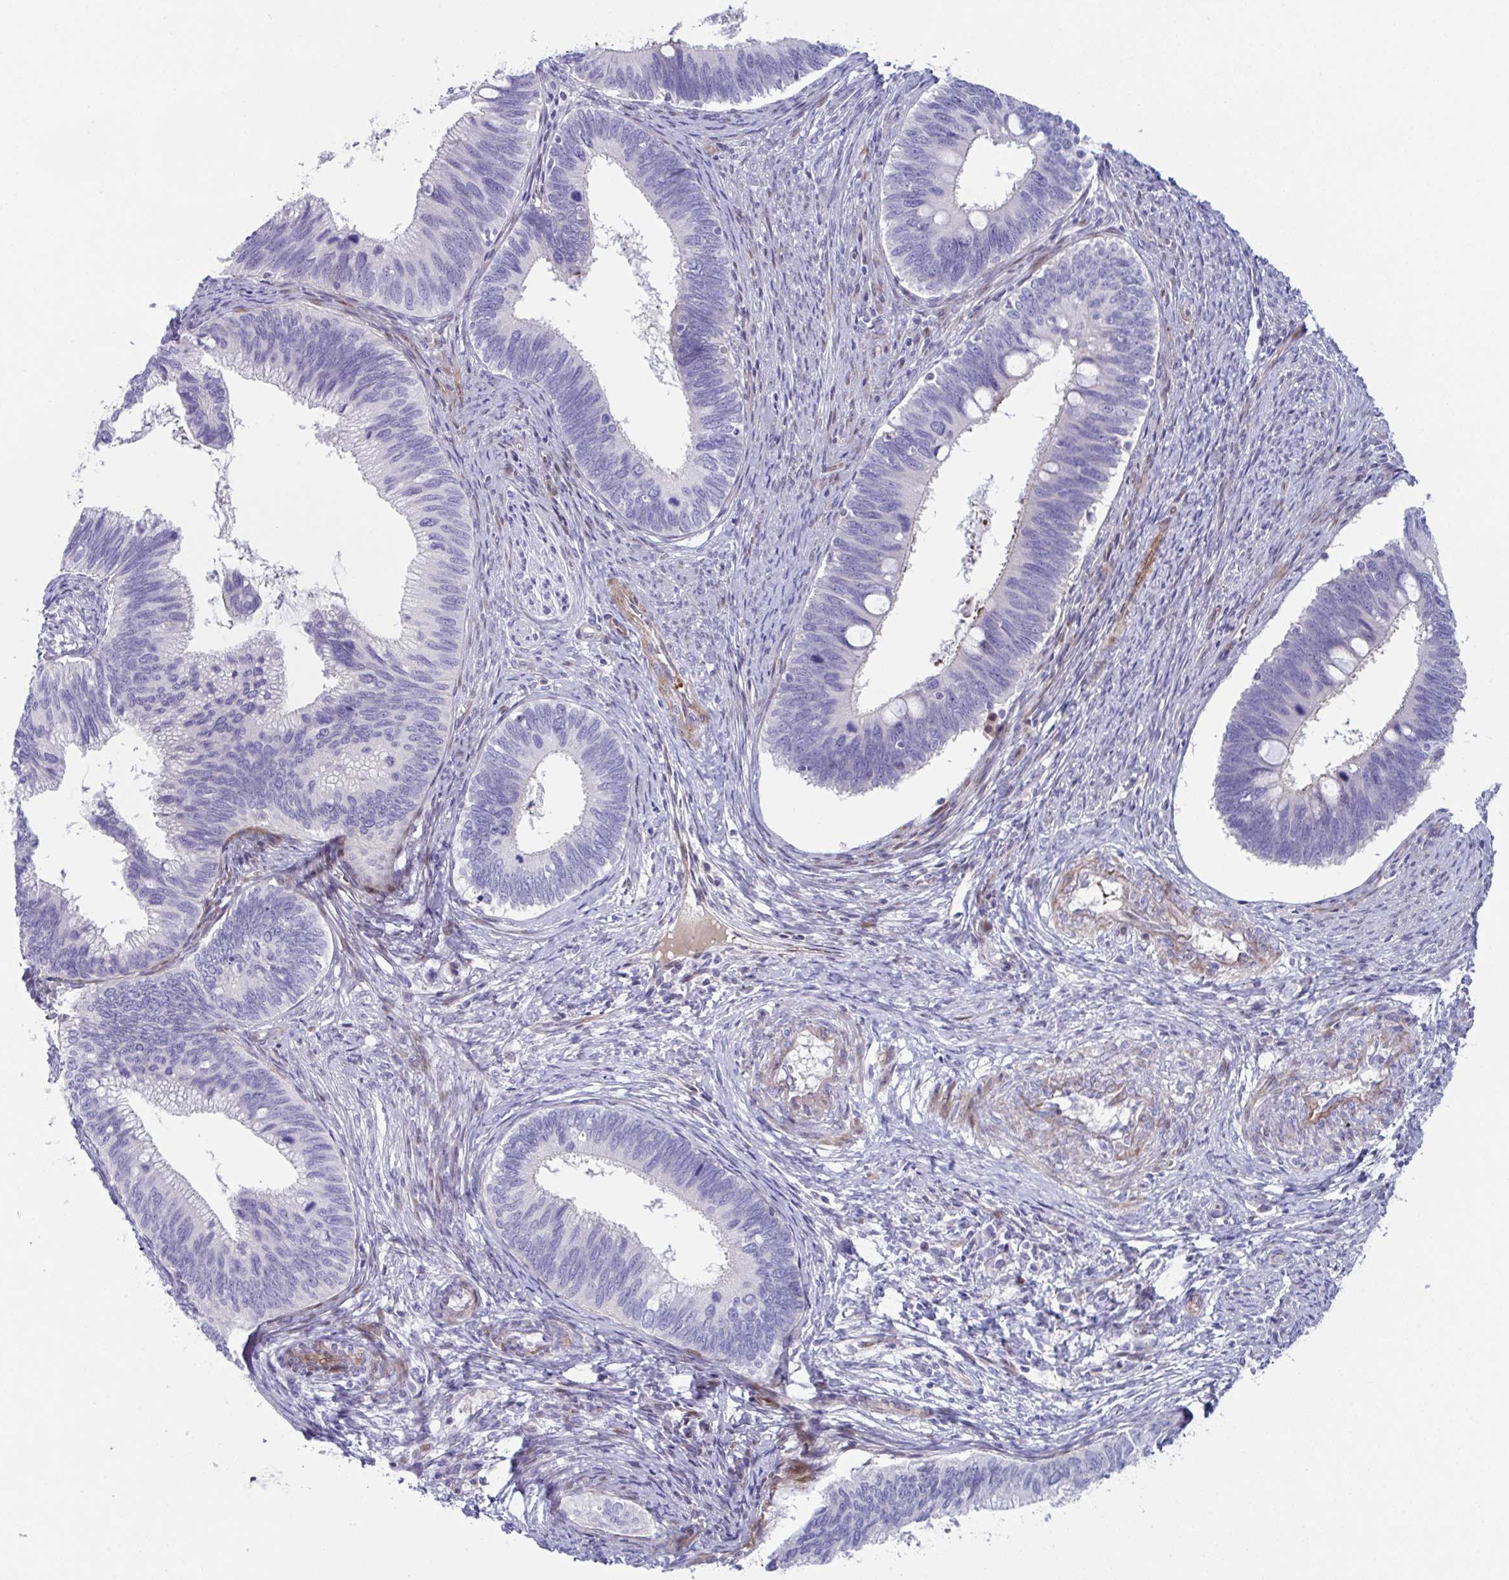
{"staining": {"intensity": "negative", "quantity": "none", "location": "none"}, "tissue": "cervical cancer", "cell_type": "Tumor cells", "image_type": "cancer", "snomed": [{"axis": "morphology", "description": "Adenocarcinoma, NOS"}, {"axis": "topography", "description": "Cervix"}], "caption": "Immunohistochemical staining of cervical cancer shows no significant expression in tumor cells. Brightfield microscopy of immunohistochemistry stained with DAB (brown) and hematoxylin (blue), captured at high magnification.", "gene": "ZNF713", "patient": {"sex": "female", "age": 42}}